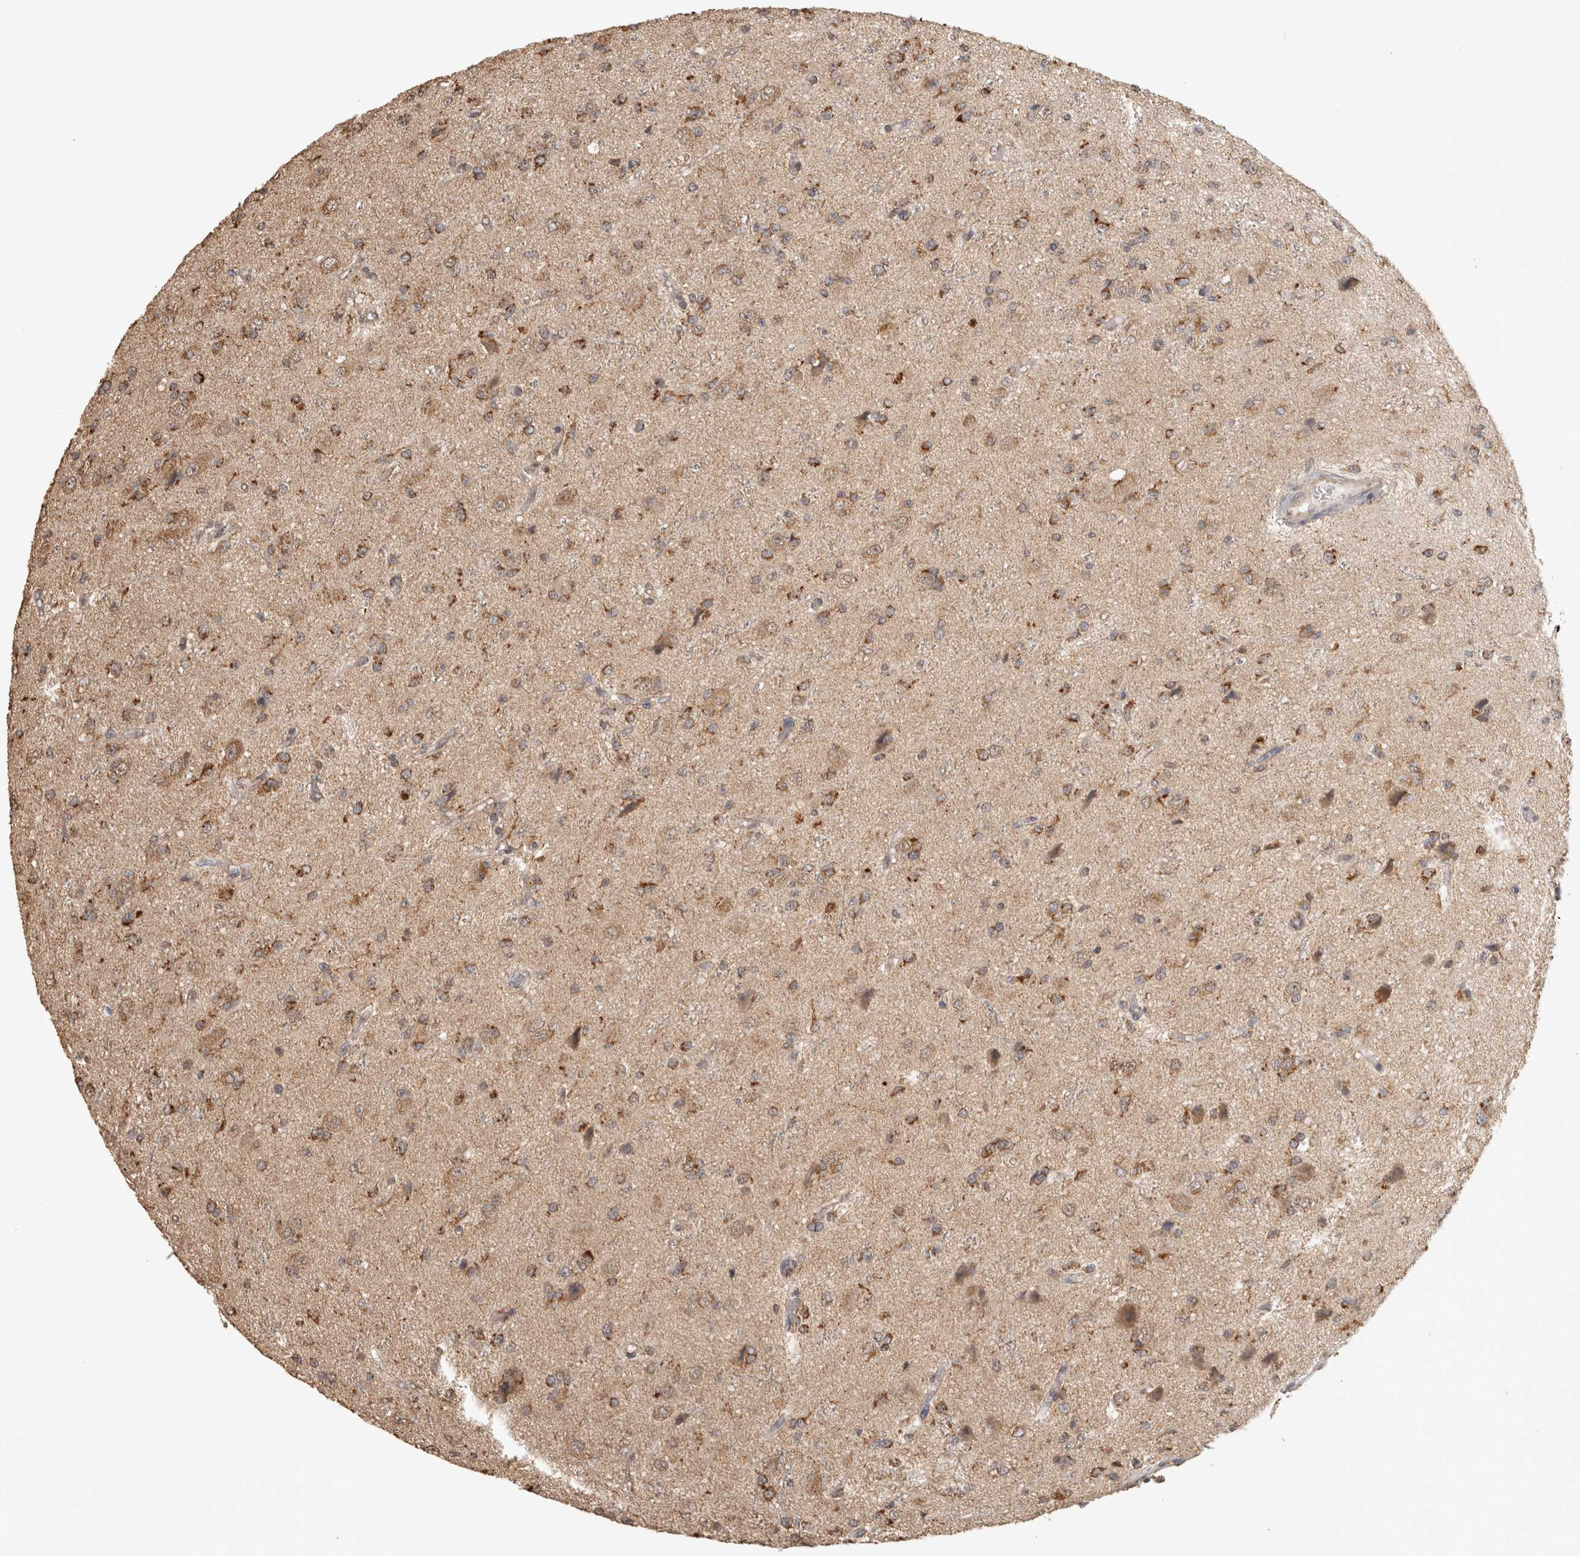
{"staining": {"intensity": "moderate", "quantity": "25%-75%", "location": "cytoplasmic/membranous"}, "tissue": "glioma", "cell_type": "Tumor cells", "image_type": "cancer", "snomed": [{"axis": "morphology", "description": "Glioma, malignant, High grade"}, {"axis": "topography", "description": "pancreas cauda"}], "caption": "IHC (DAB) staining of malignant glioma (high-grade) reveals moderate cytoplasmic/membranous protein expression in approximately 25%-75% of tumor cells. The staining was performed using DAB, with brown indicating positive protein expression. Nuclei are stained blue with hematoxylin.", "gene": "BNIP3L", "patient": {"sex": "male", "age": 60}}